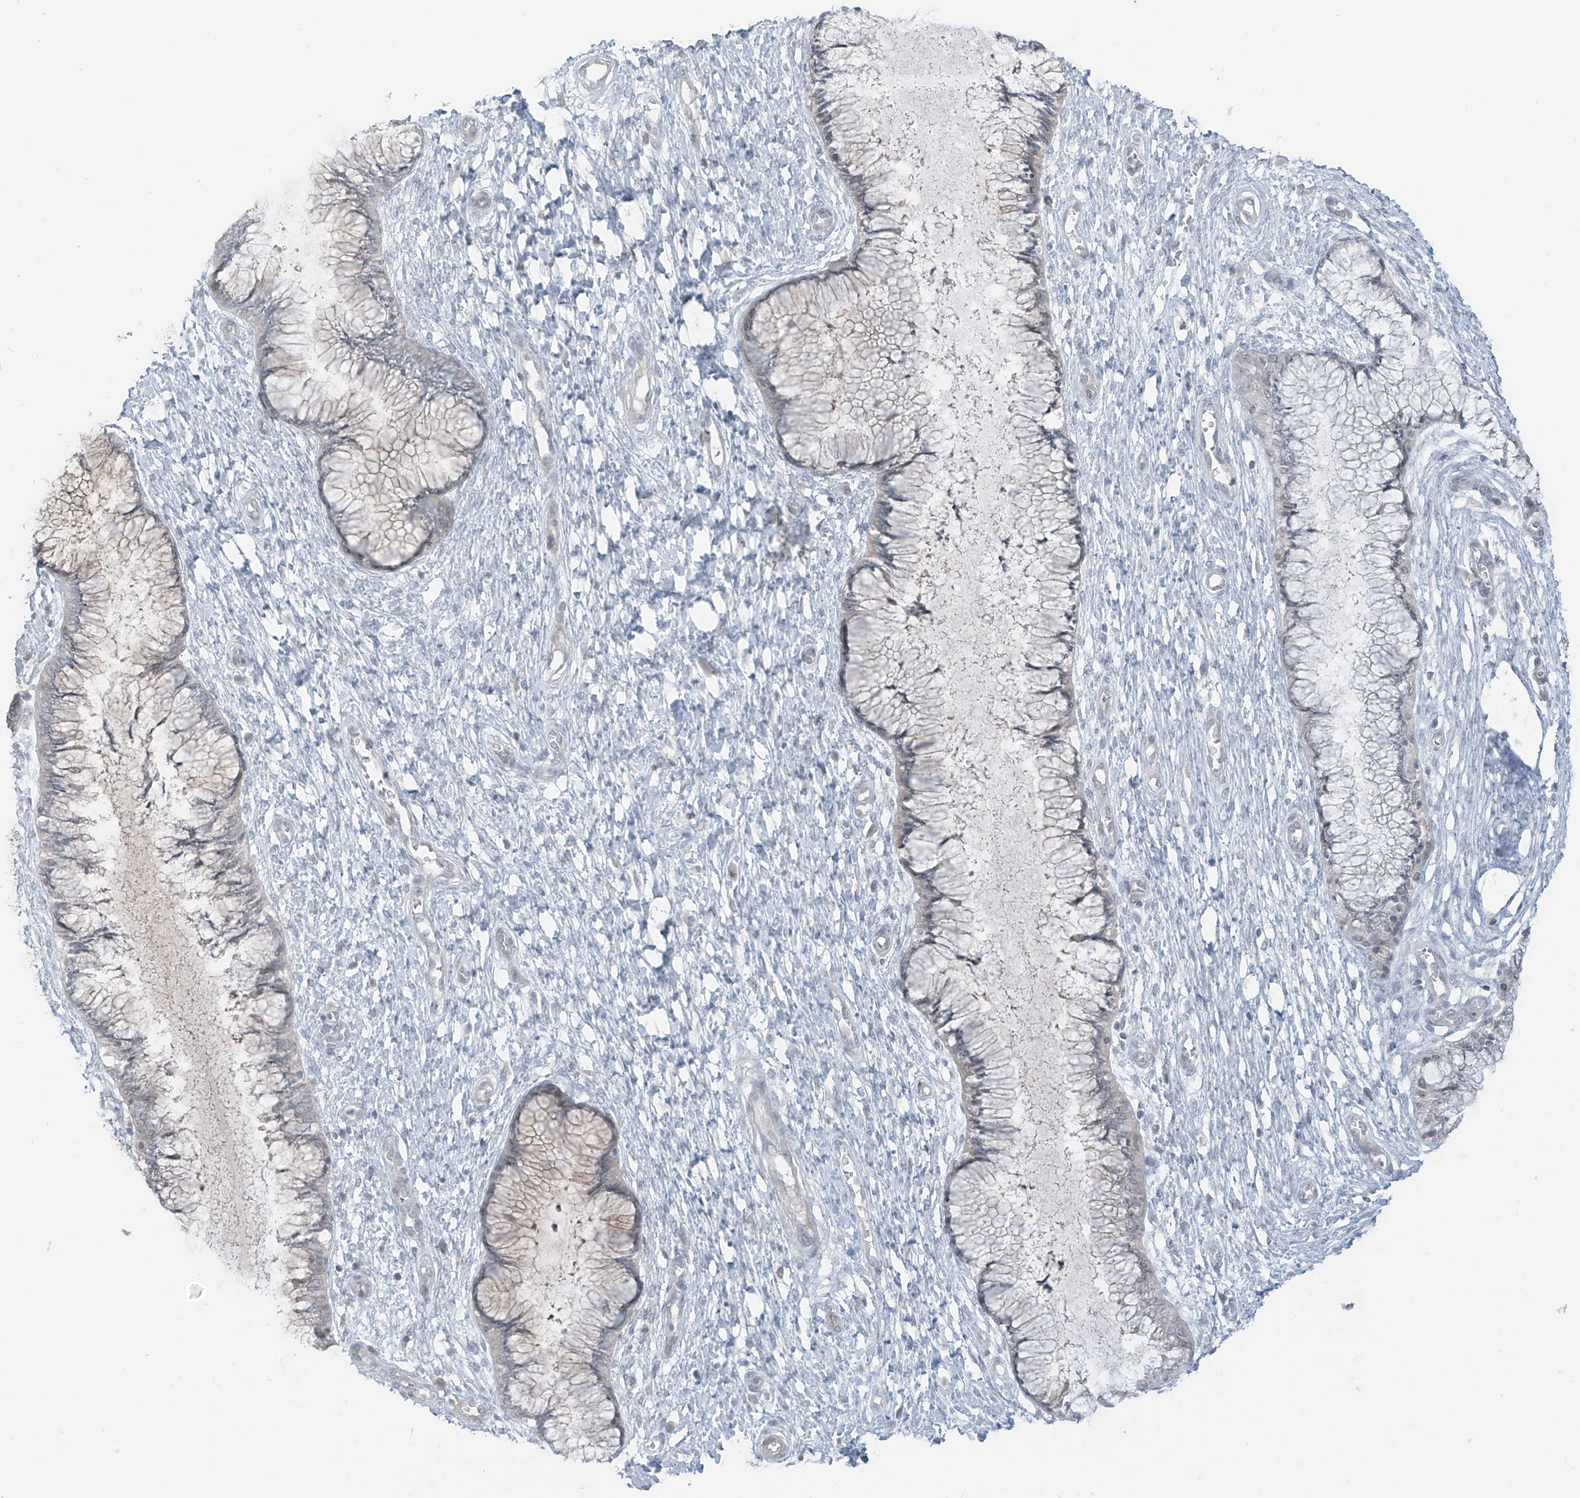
{"staining": {"intensity": "weak", "quantity": "<25%", "location": "nuclear"}, "tissue": "cervix", "cell_type": "Glandular cells", "image_type": "normal", "snomed": [{"axis": "morphology", "description": "Normal tissue, NOS"}, {"axis": "topography", "description": "Cervix"}], "caption": "Image shows no significant protein staining in glandular cells of normal cervix.", "gene": "PRDM6", "patient": {"sex": "female", "age": 55}}